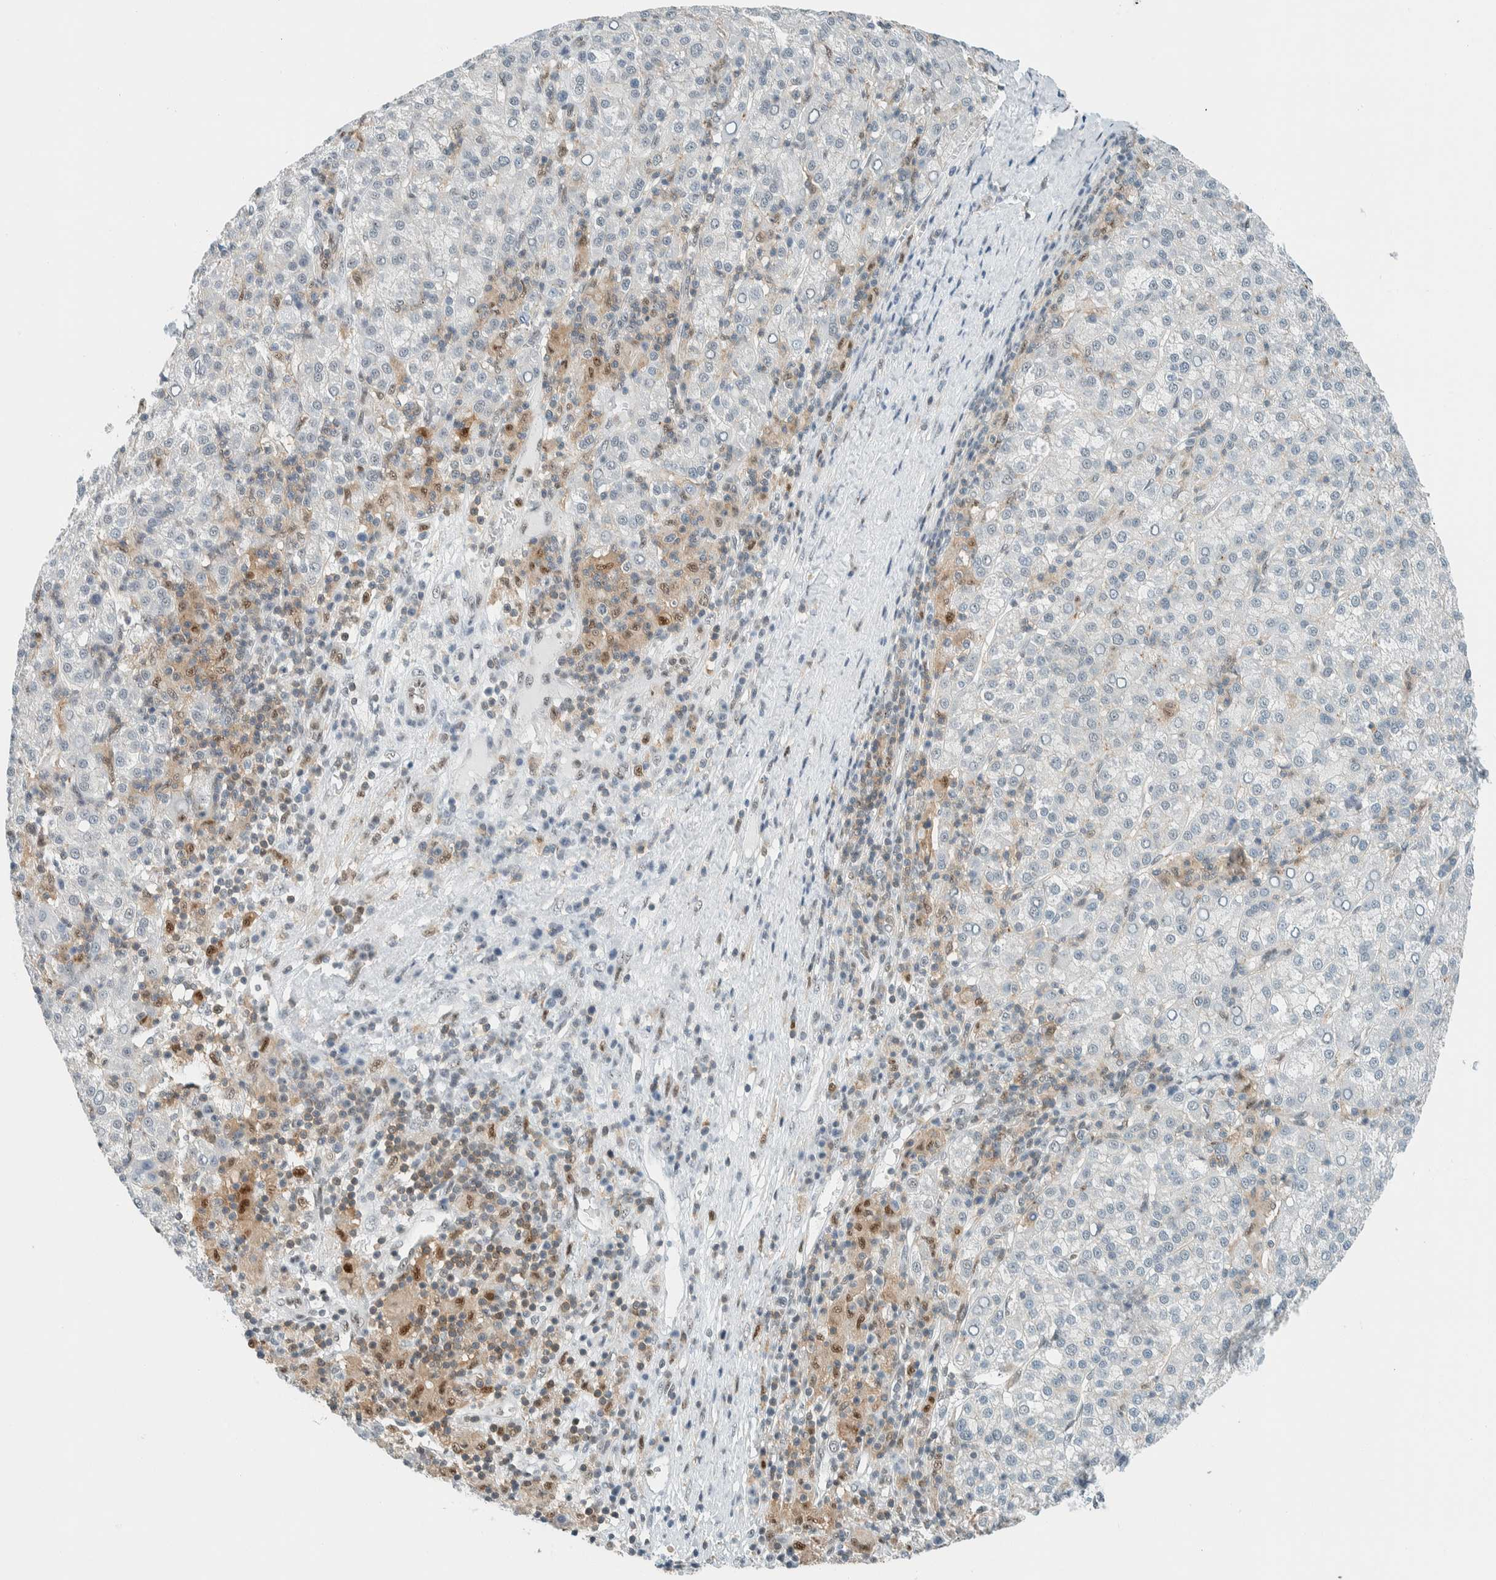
{"staining": {"intensity": "moderate", "quantity": "<25%", "location": "nuclear"}, "tissue": "liver cancer", "cell_type": "Tumor cells", "image_type": "cancer", "snomed": [{"axis": "morphology", "description": "Carcinoma, Hepatocellular, NOS"}, {"axis": "topography", "description": "Liver"}], "caption": "Hepatocellular carcinoma (liver) tissue demonstrates moderate nuclear staining in approximately <25% of tumor cells, visualized by immunohistochemistry. Using DAB (3,3'-diaminobenzidine) (brown) and hematoxylin (blue) stains, captured at high magnification using brightfield microscopy.", "gene": "CYSRT1", "patient": {"sex": "female", "age": 58}}